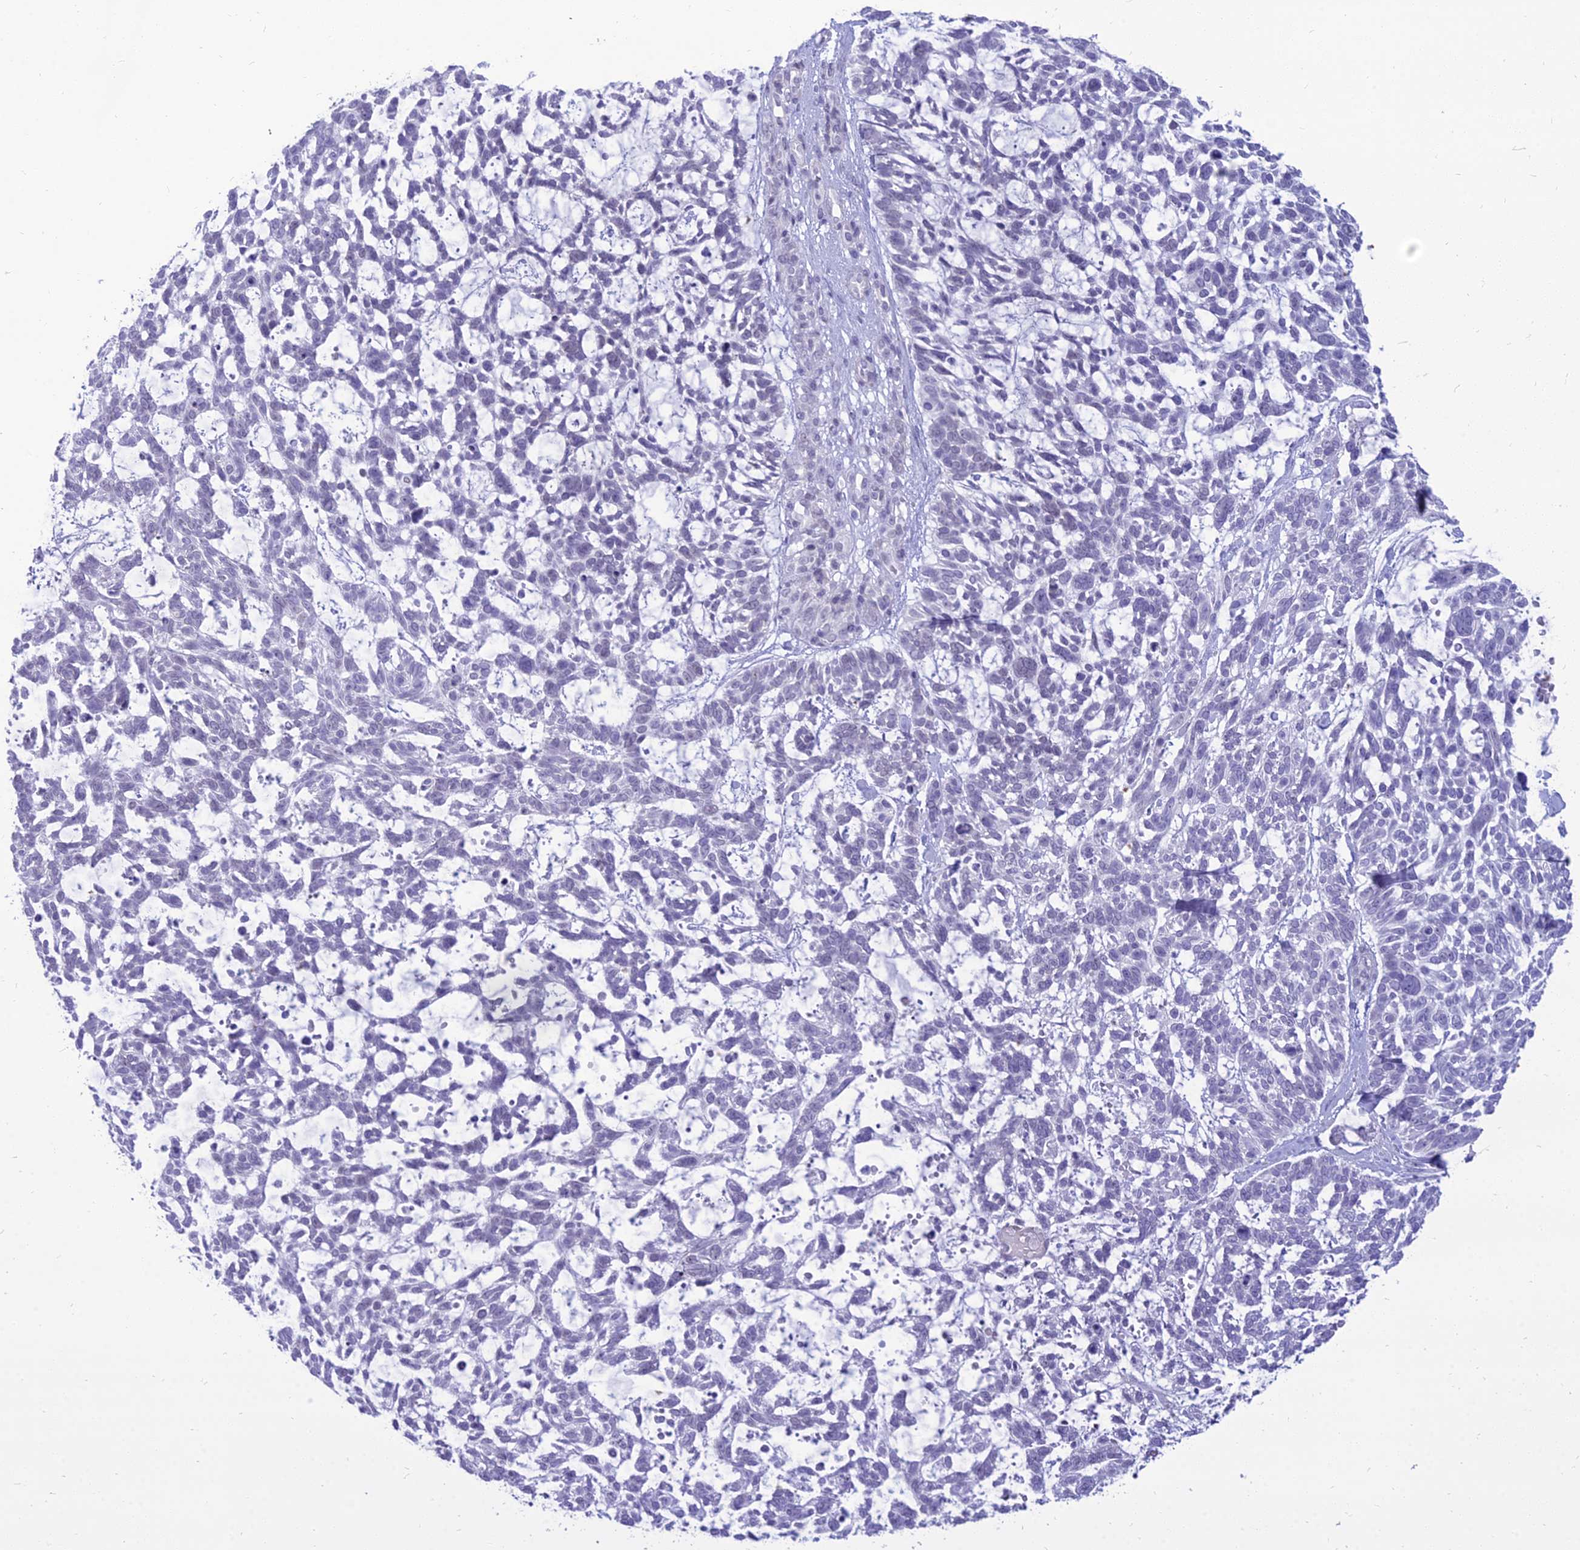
{"staining": {"intensity": "negative", "quantity": "none", "location": "none"}, "tissue": "skin cancer", "cell_type": "Tumor cells", "image_type": "cancer", "snomed": [{"axis": "morphology", "description": "Basal cell carcinoma"}, {"axis": "topography", "description": "Skin"}], "caption": "This is an IHC photomicrograph of skin cancer (basal cell carcinoma). There is no staining in tumor cells.", "gene": "DHX40", "patient": {"sex": "male", "age": 88}}